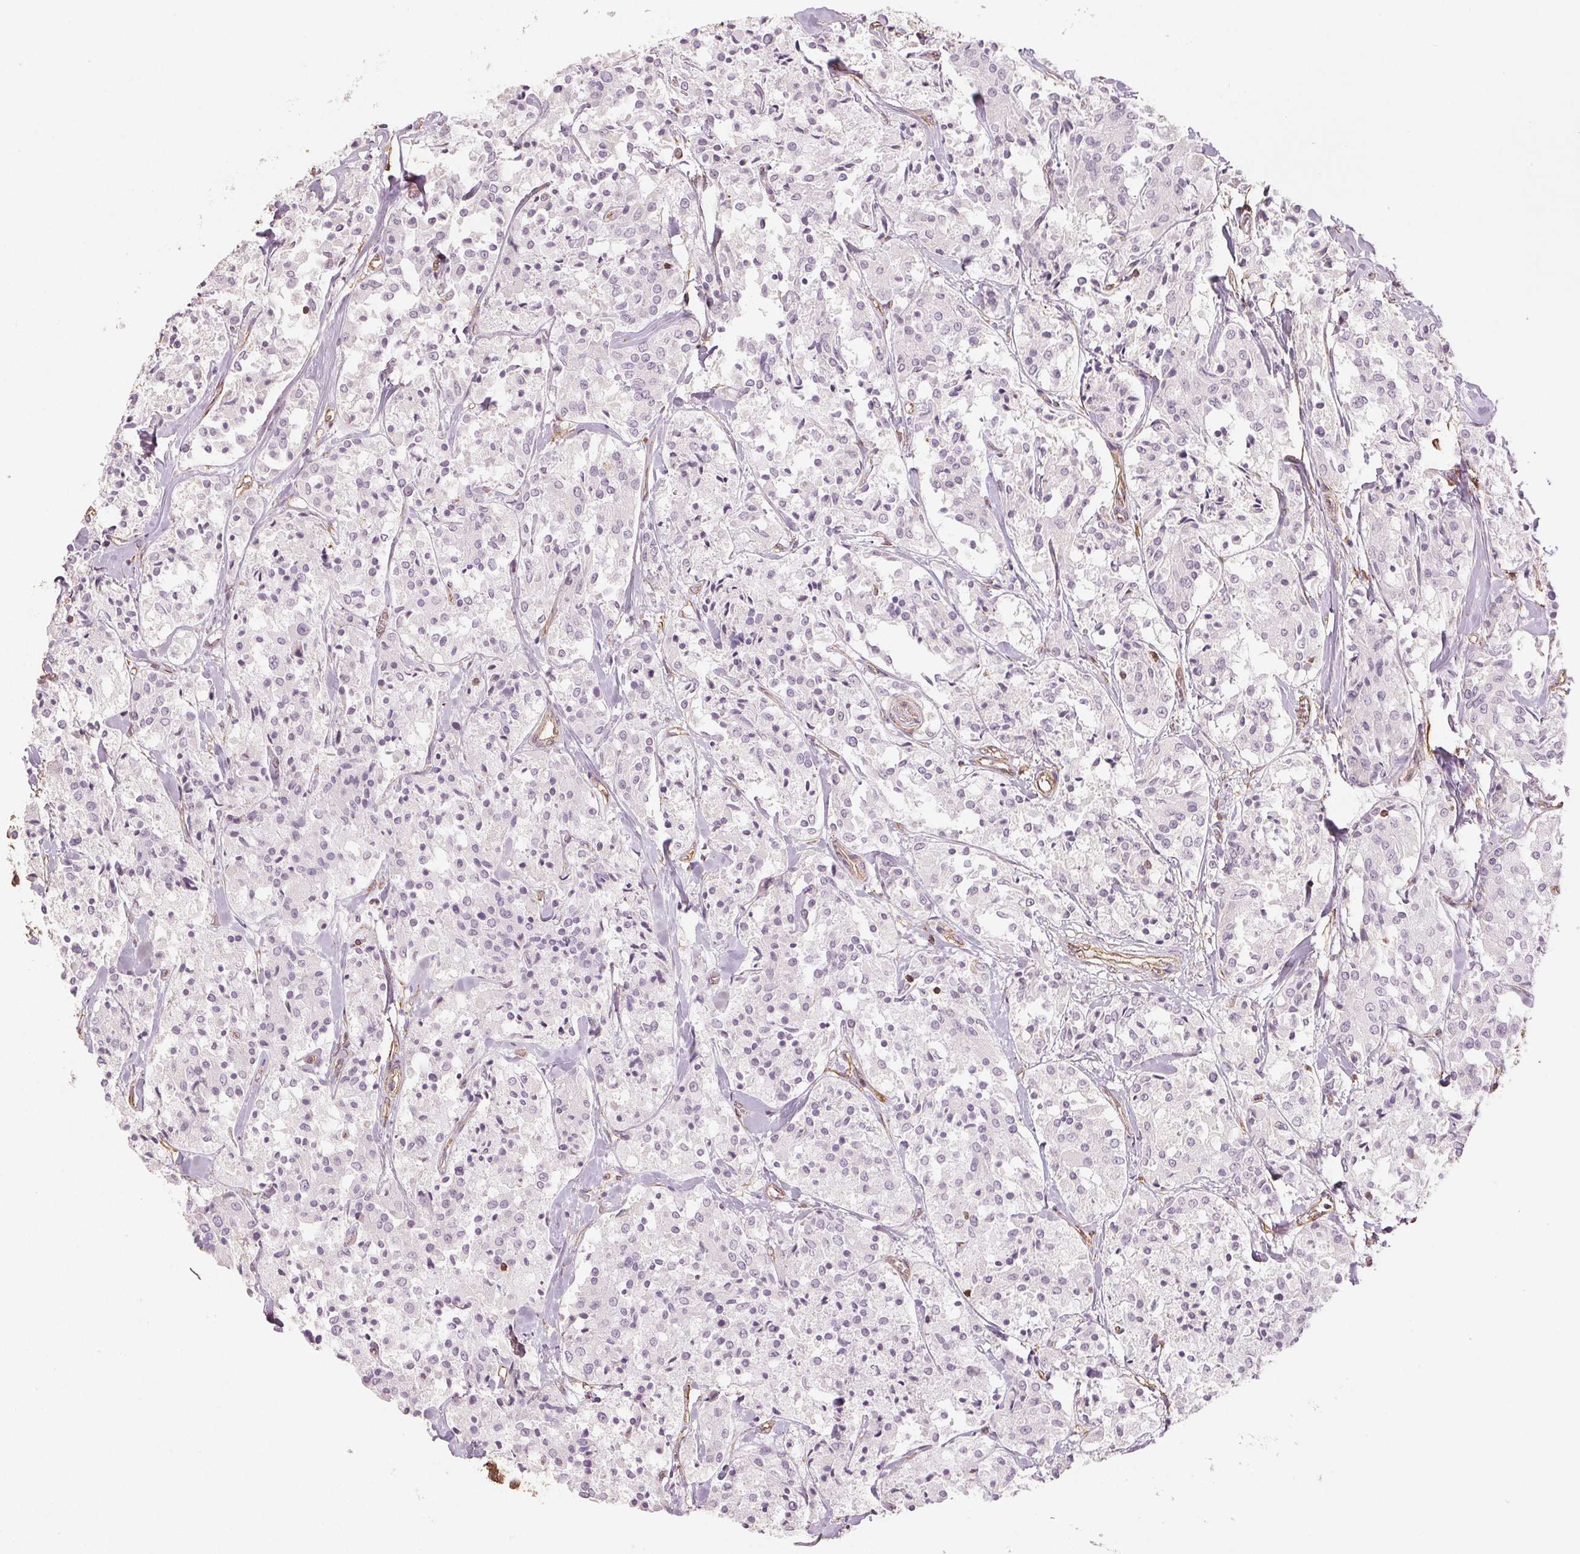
{"staining": {"intensity": "negative", "quantity": "none", "location": "none"}, "tissue": "carcinoid", "cell_type": "Tumor cells", "image_type": "cancer", "snomed": [{"axis": "morphology", "description": "Carcinoid, malignant, NOS"}, {"axis": "topography", "description": "Lung"}], "caption": "Immunohistochemistry of human malignant carcinoid reveals no expression in tumor cells.", "gene": "COL7A1", "patient": {"sex": "male", "age": 71}}